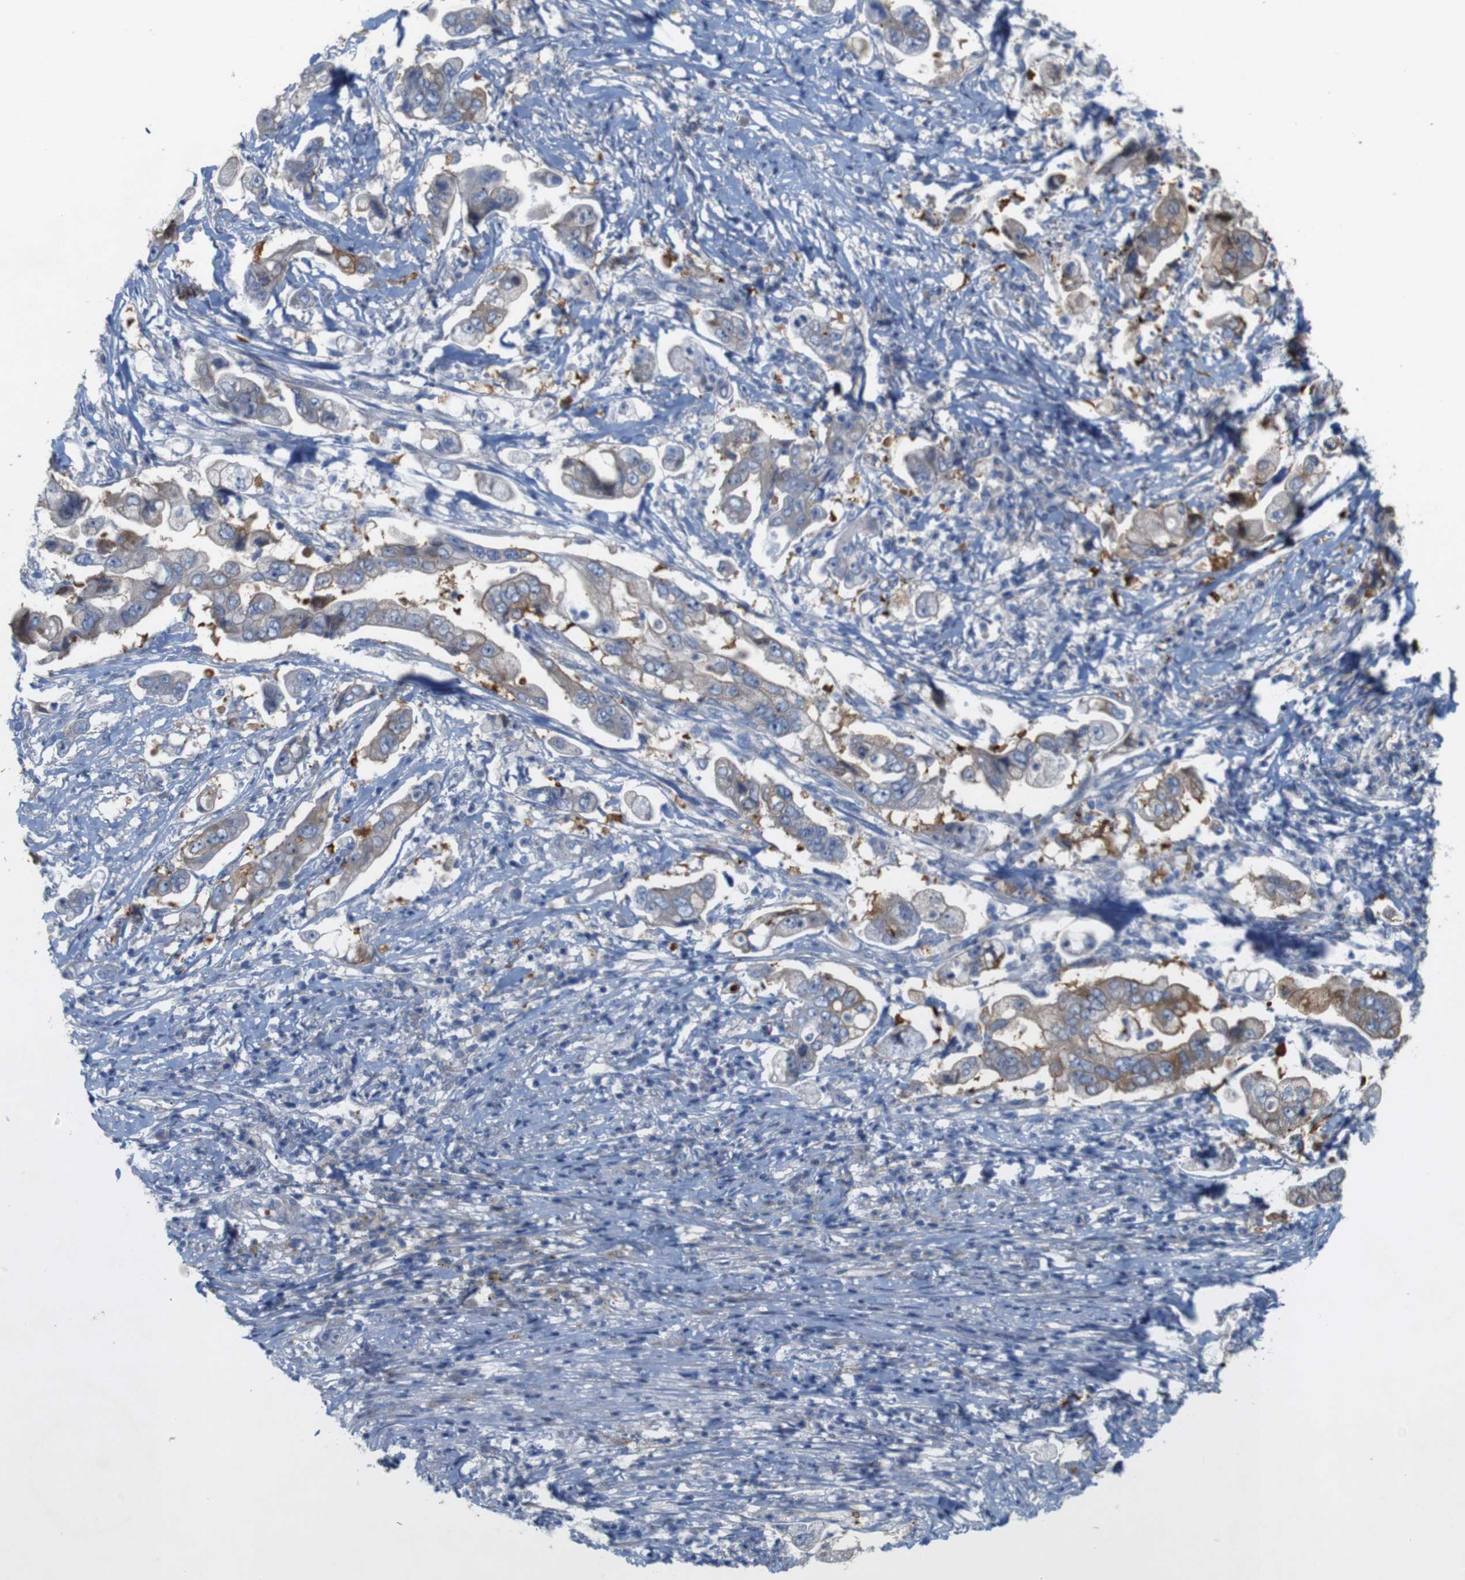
{"staining": {"intensity": "moderate", "quantity": "<25%", "location": "cytoplasmic/membranous"}, "tissue": "stomach cancer", "cell_type": "Tumor cells", "image_type": "cancer", "snomed": [{"axis": "morphology", "description": "Adenocarcinoma, NOS"}, {"axis": "topography", "description": "Stomach"}], "caption": "A low amount of moderate cytoplasmic/membranous staining is present in about <25% of tumor cells in stomach cancer tissue. Using DAB (brown) and hematoxylin (blue) stains, captured at high magnification using brightfield microscopy.", "gene": "MYEOV", "patient": {"sex": "male", "age": 62}}